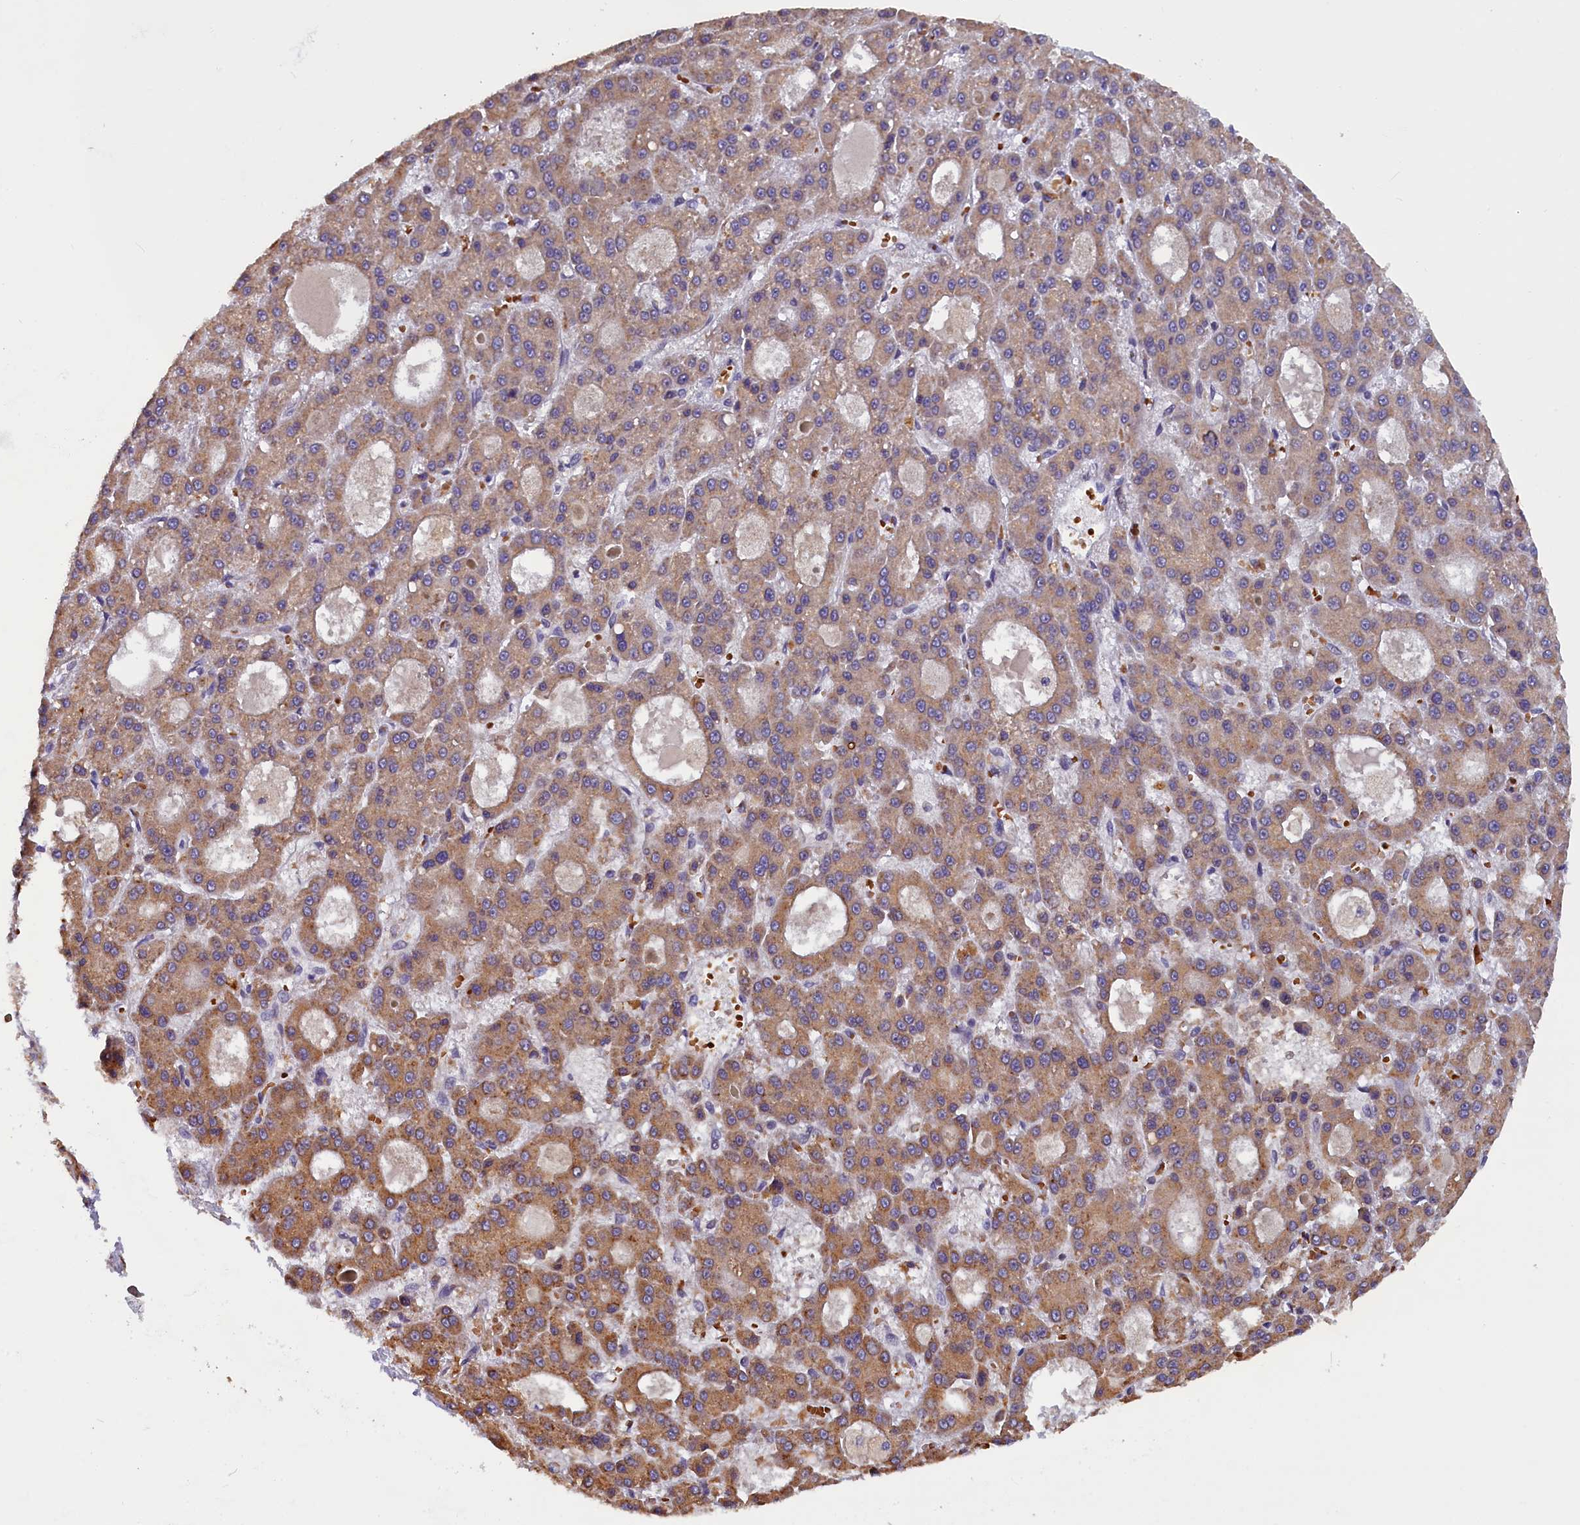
{"staining": {"intensity": "moderate", "quantity": ">75%", "location": "cytoplasmic/membranous"}, "tissue": "liver cancer", "cell_type": "Tumor cells", "image_type": "cancer", "snomed": [{"axis": "morphology", "description": "Carcinoma, Hepatocellular, NOS"}, {"axis": "topography", "description": "Liver"}], "caption": "Immunohistochemical staining of human liver hepatocellular carcinoma shows medium levels of moderate cytoplasmic/membranous protein staining in approximately >75% of tumor cells.", "gene": "CCDC9B", "patient": {"sex": "male", "age": 70}}